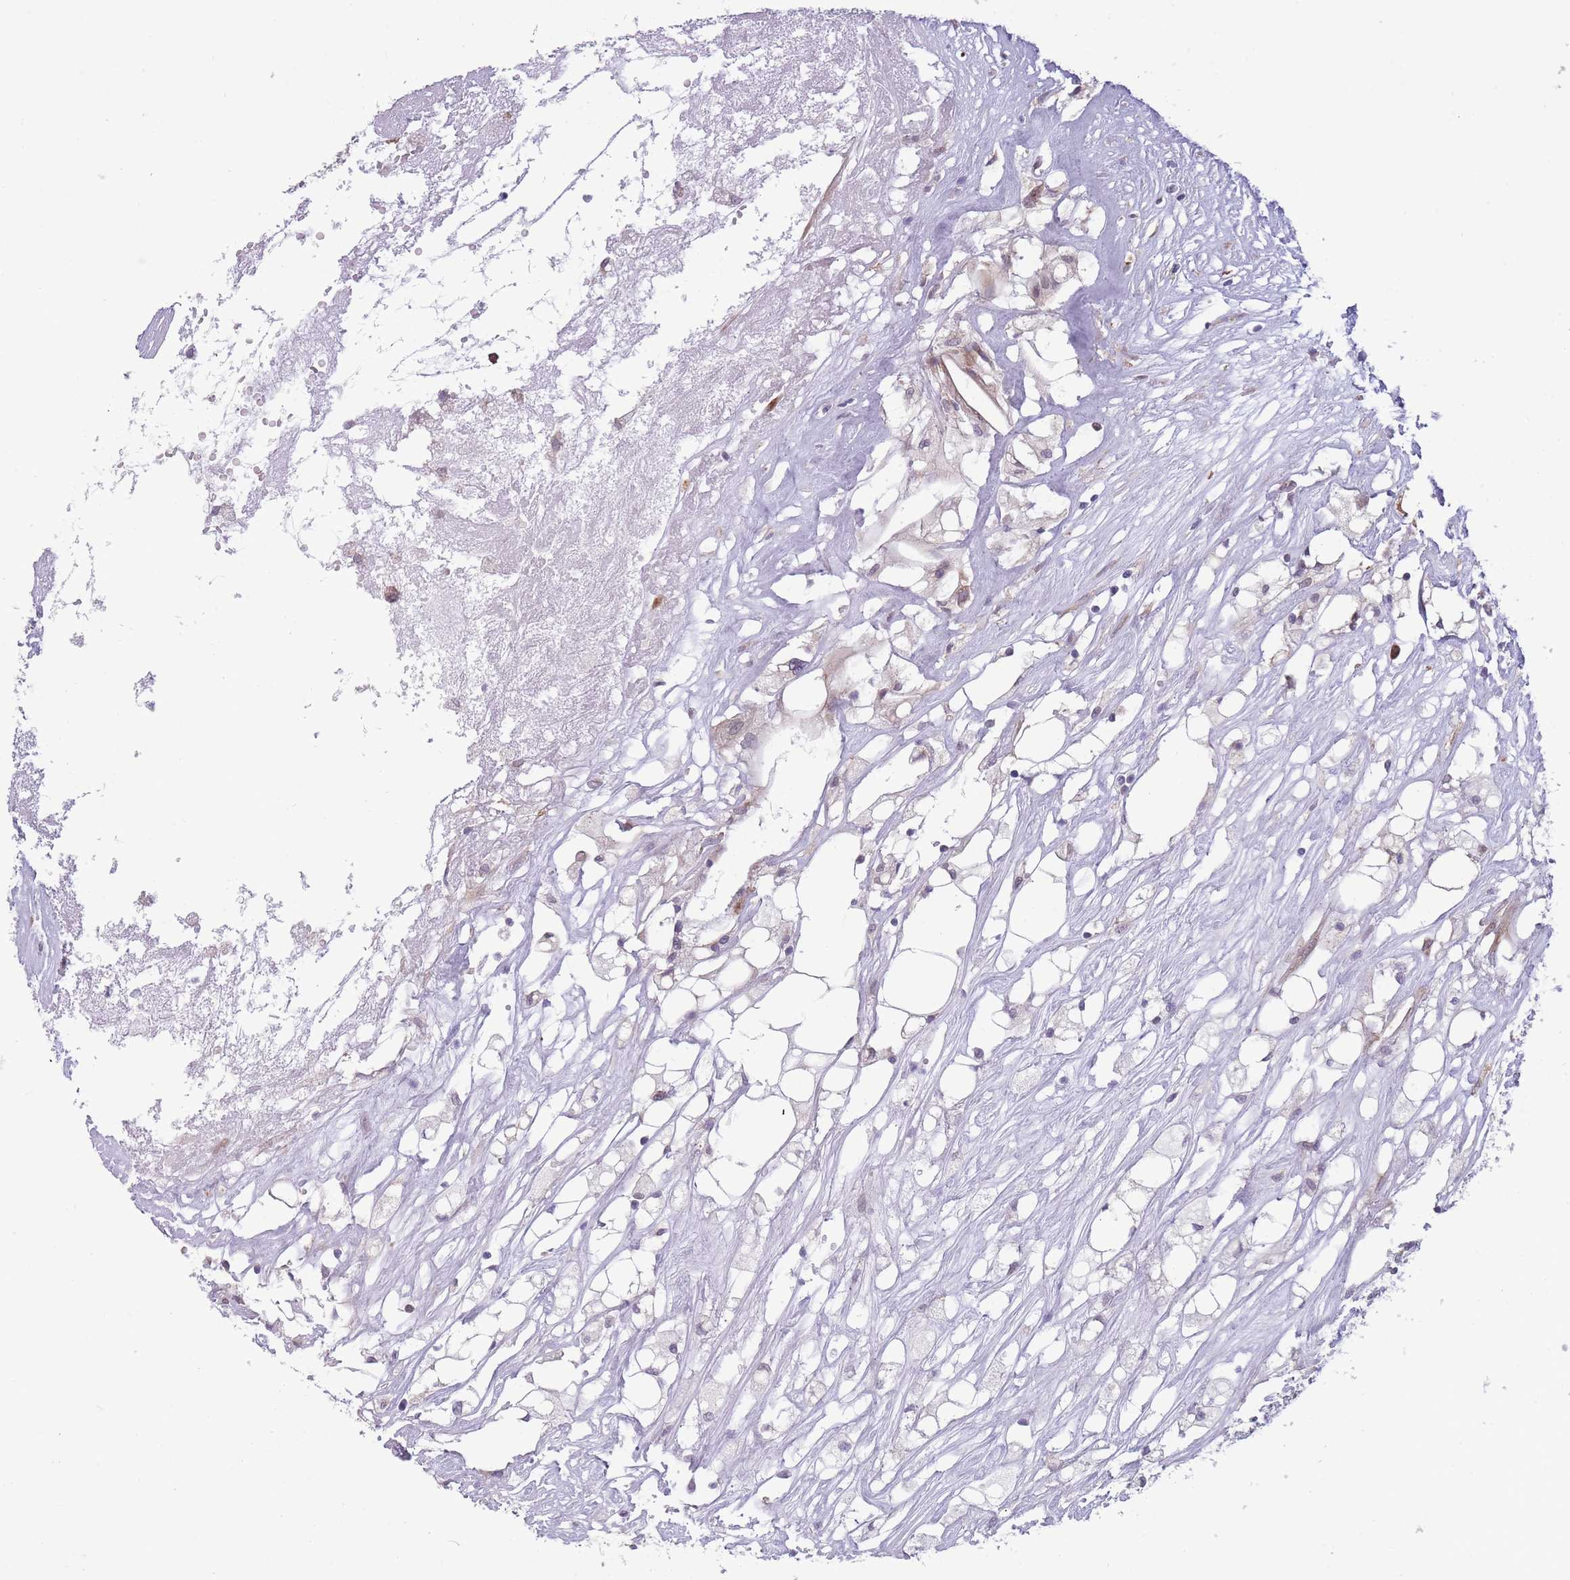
{"staining": {"intensity": "negative", "quantity": "none", "location": "none"}, "tissue": "renal cancer", "cell_type": "Tumor cells", "image_type": "cancer", "snomed": [{"axis": "morphology", "description": "Adenocarcinoma, NOS"}, {"axis": "topography", "description": "Kidney"}], "caption": "Protein analysis of adenocarcinoma (renal) shows no significant staining in tumor cells.", "gene": "TMEM121", "patient": {"sex": "male", "age": 59}}